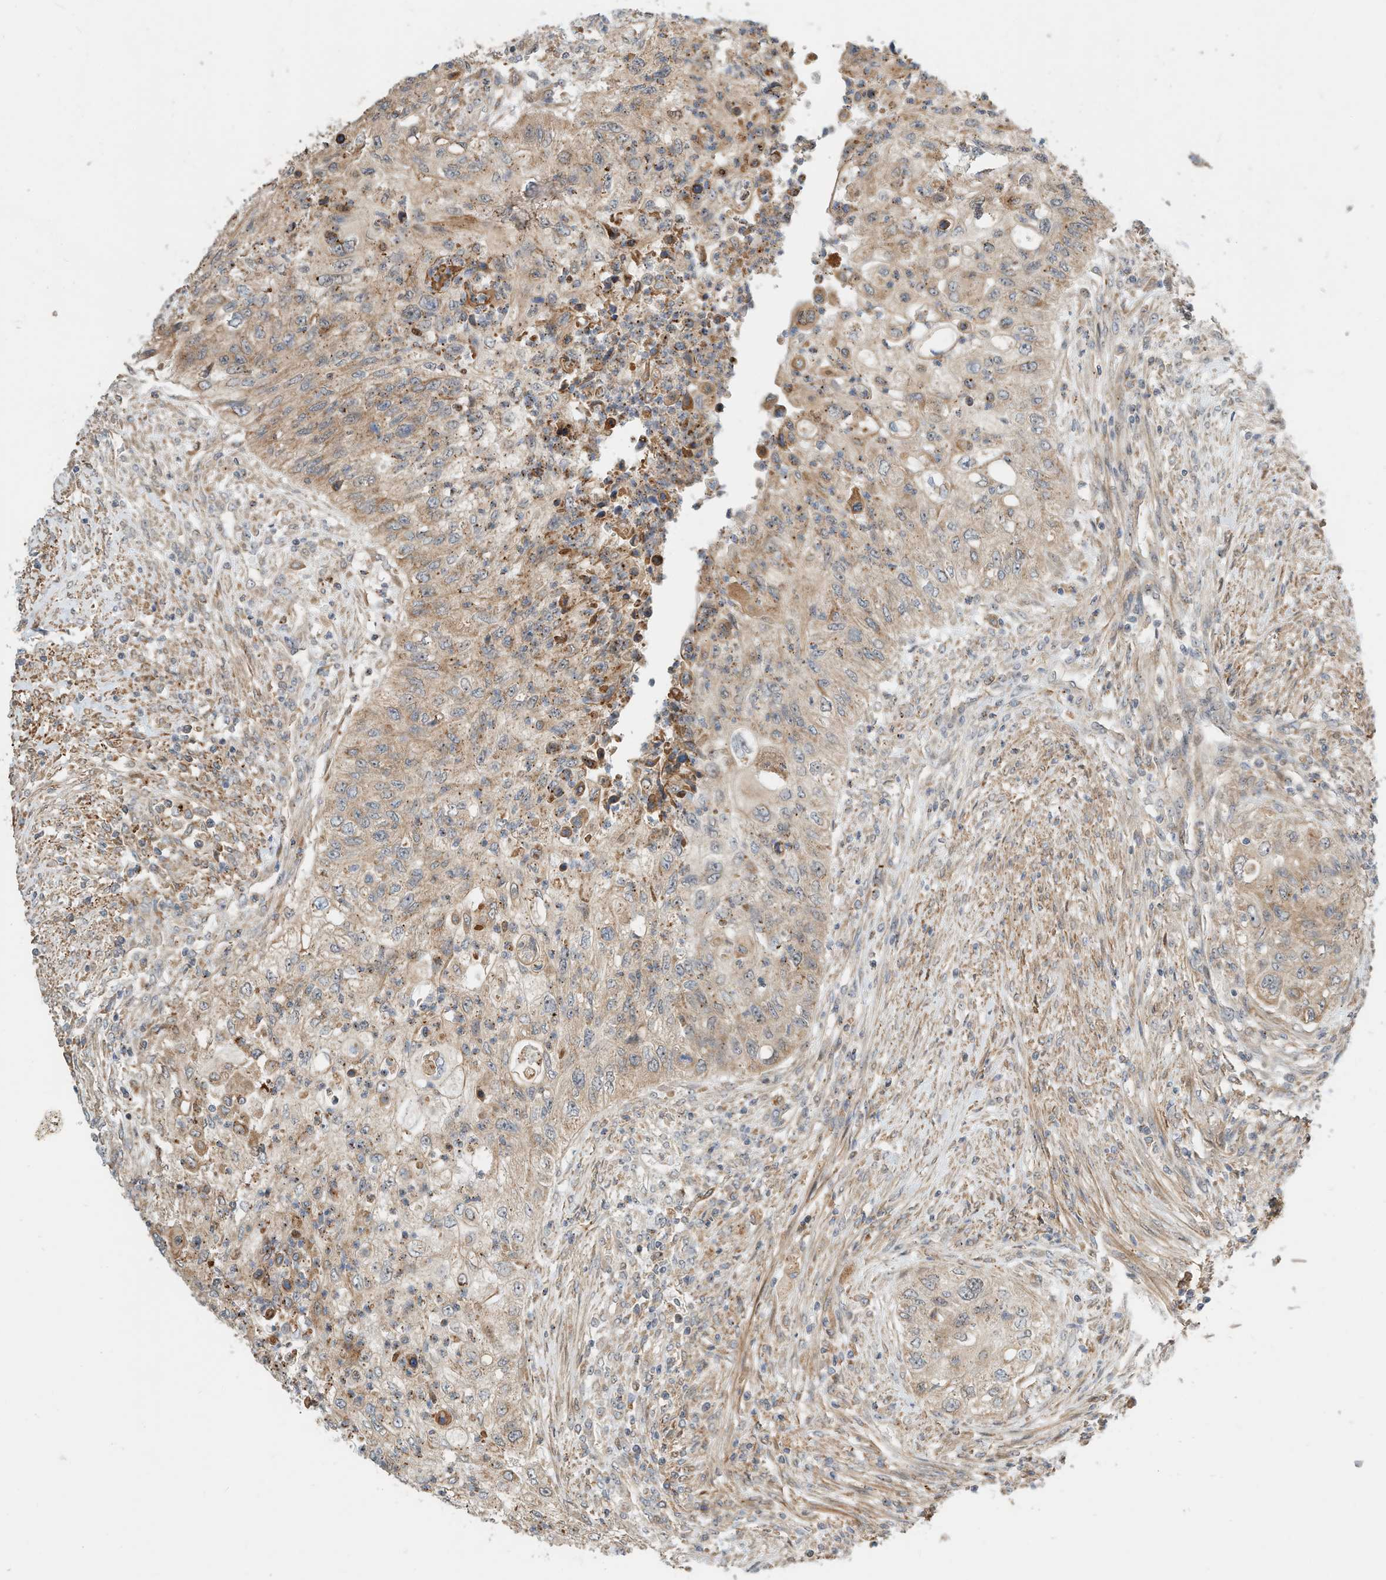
{"staining": {"intensity": "moderate", "quantity": ">75%", "location": "cytoplasmic/membranous"}, "tissue": "urothelial cancer", "cell_type": "Tumor cells", "image_type": "cancer", "snomed": [{"axis": "morphology", "description": "Urothelial carcinoma, High grade"}, {"axis": "topography", "description": "Urinary bladder"}], "caption": "A medium amount of moderate cytoplasmic/membranous positivity is seen in approximately >75% of tumor cells in urothelial carcinoma (high-grade) tissue.", "gene": "CPAMD8", "patient": {"sex": "female", "age": 60}}